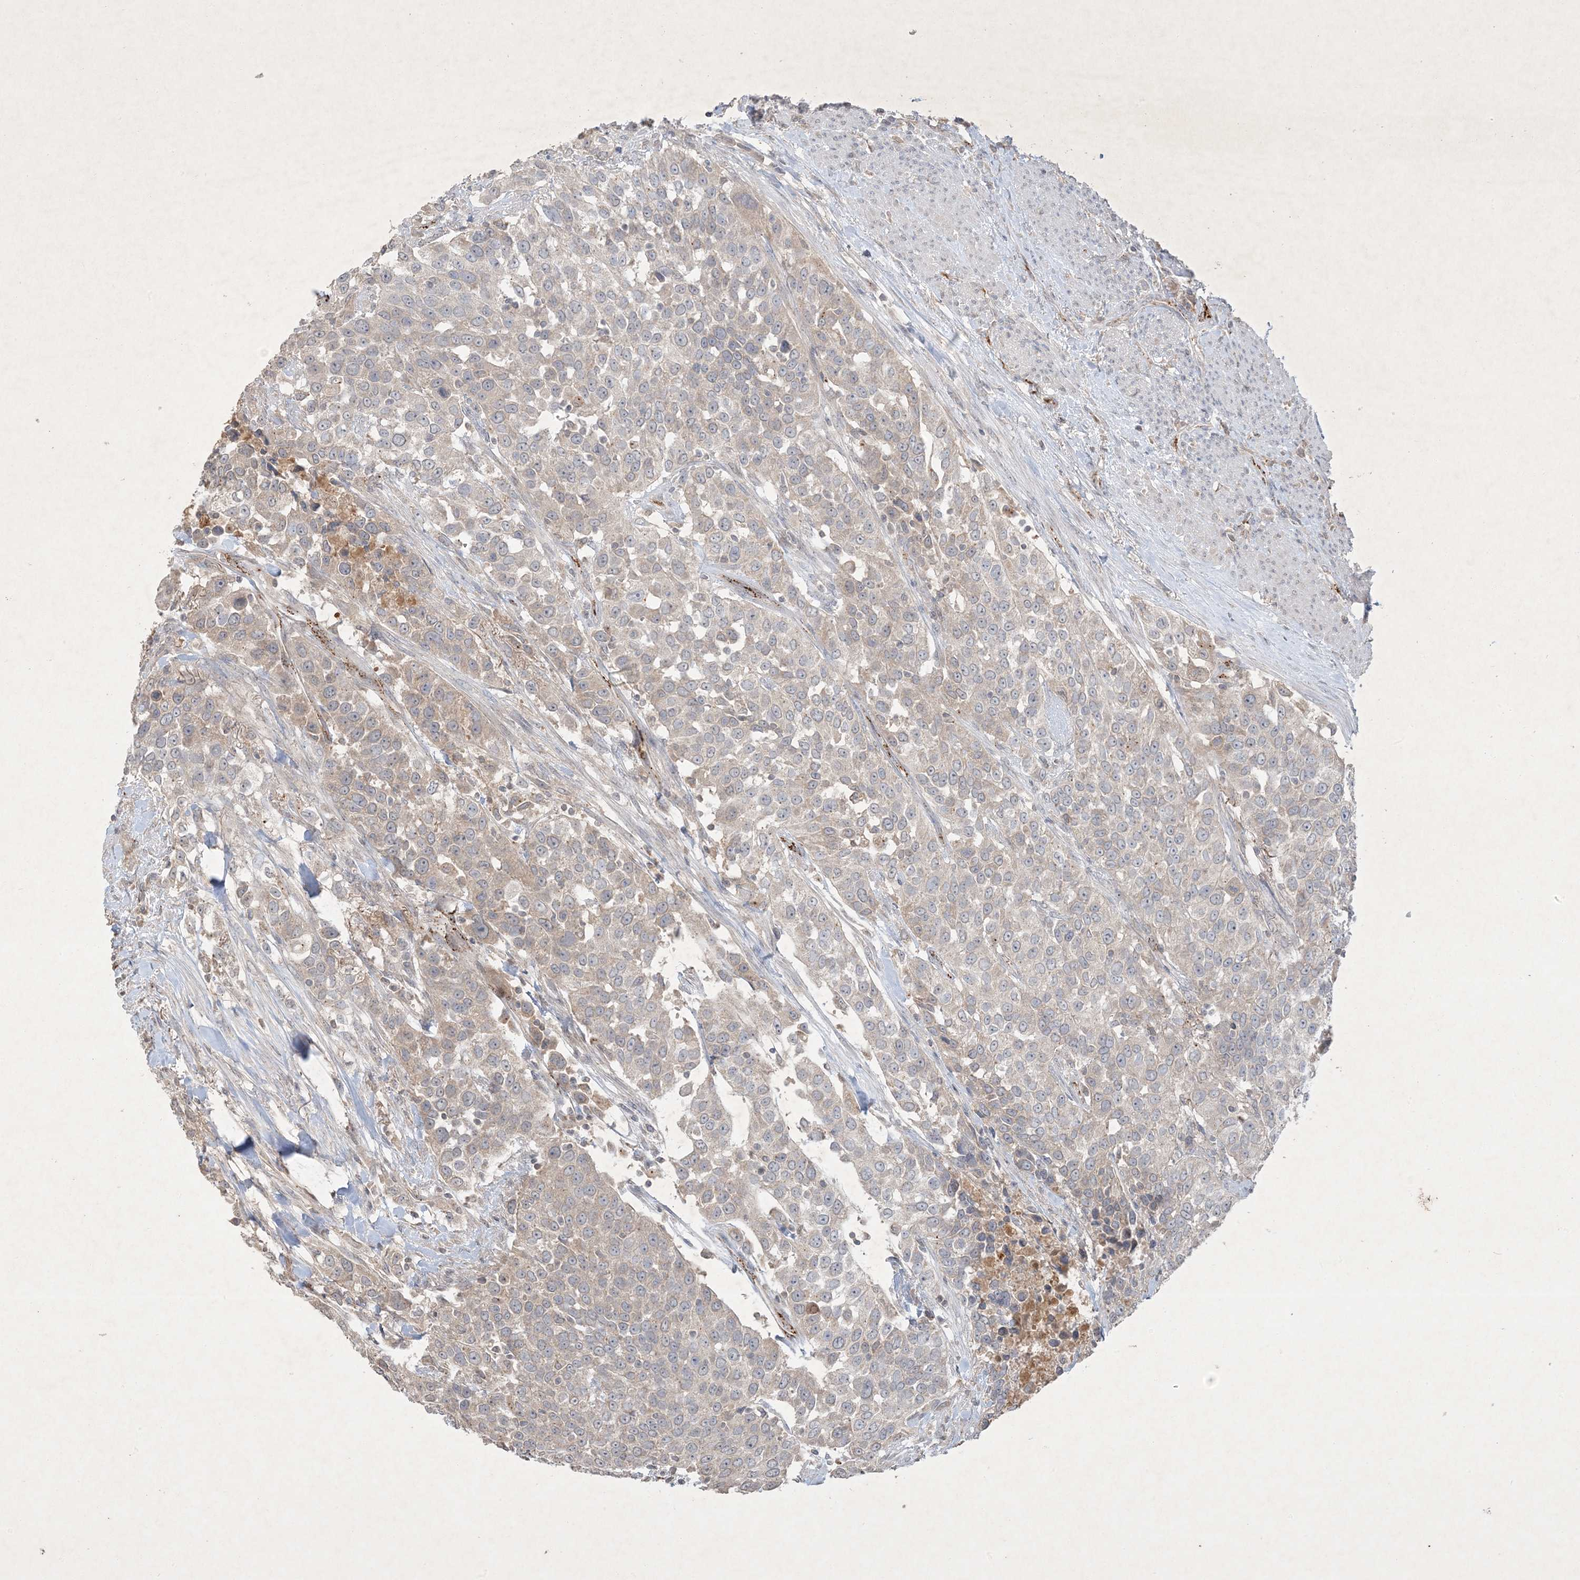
{"staining": {"intensity": "negative", "quantity": "none", "location": "none"}, "tissue": "urothelial cancer", "cell_type": "Tumor cells", "image_type": "cancer", "snomed": [{"axis": "morphology", "description": "Urothelial carcinoma, High grade"}, {"axis": "topography", "description": "Urinary bladder"}], "caption": "Immunohistochemistry micrograph of human high-grade urothelial carcinoma stained for a protein (brown), which exhibits no positivity in tumor cells. (DAB (3,3'-diaminobenzidine) immunohistochemistry (IHC) with hematoxylin counter stain).", "gene": "PRSS36", "patient": {"sex": "female", "age": 80}}